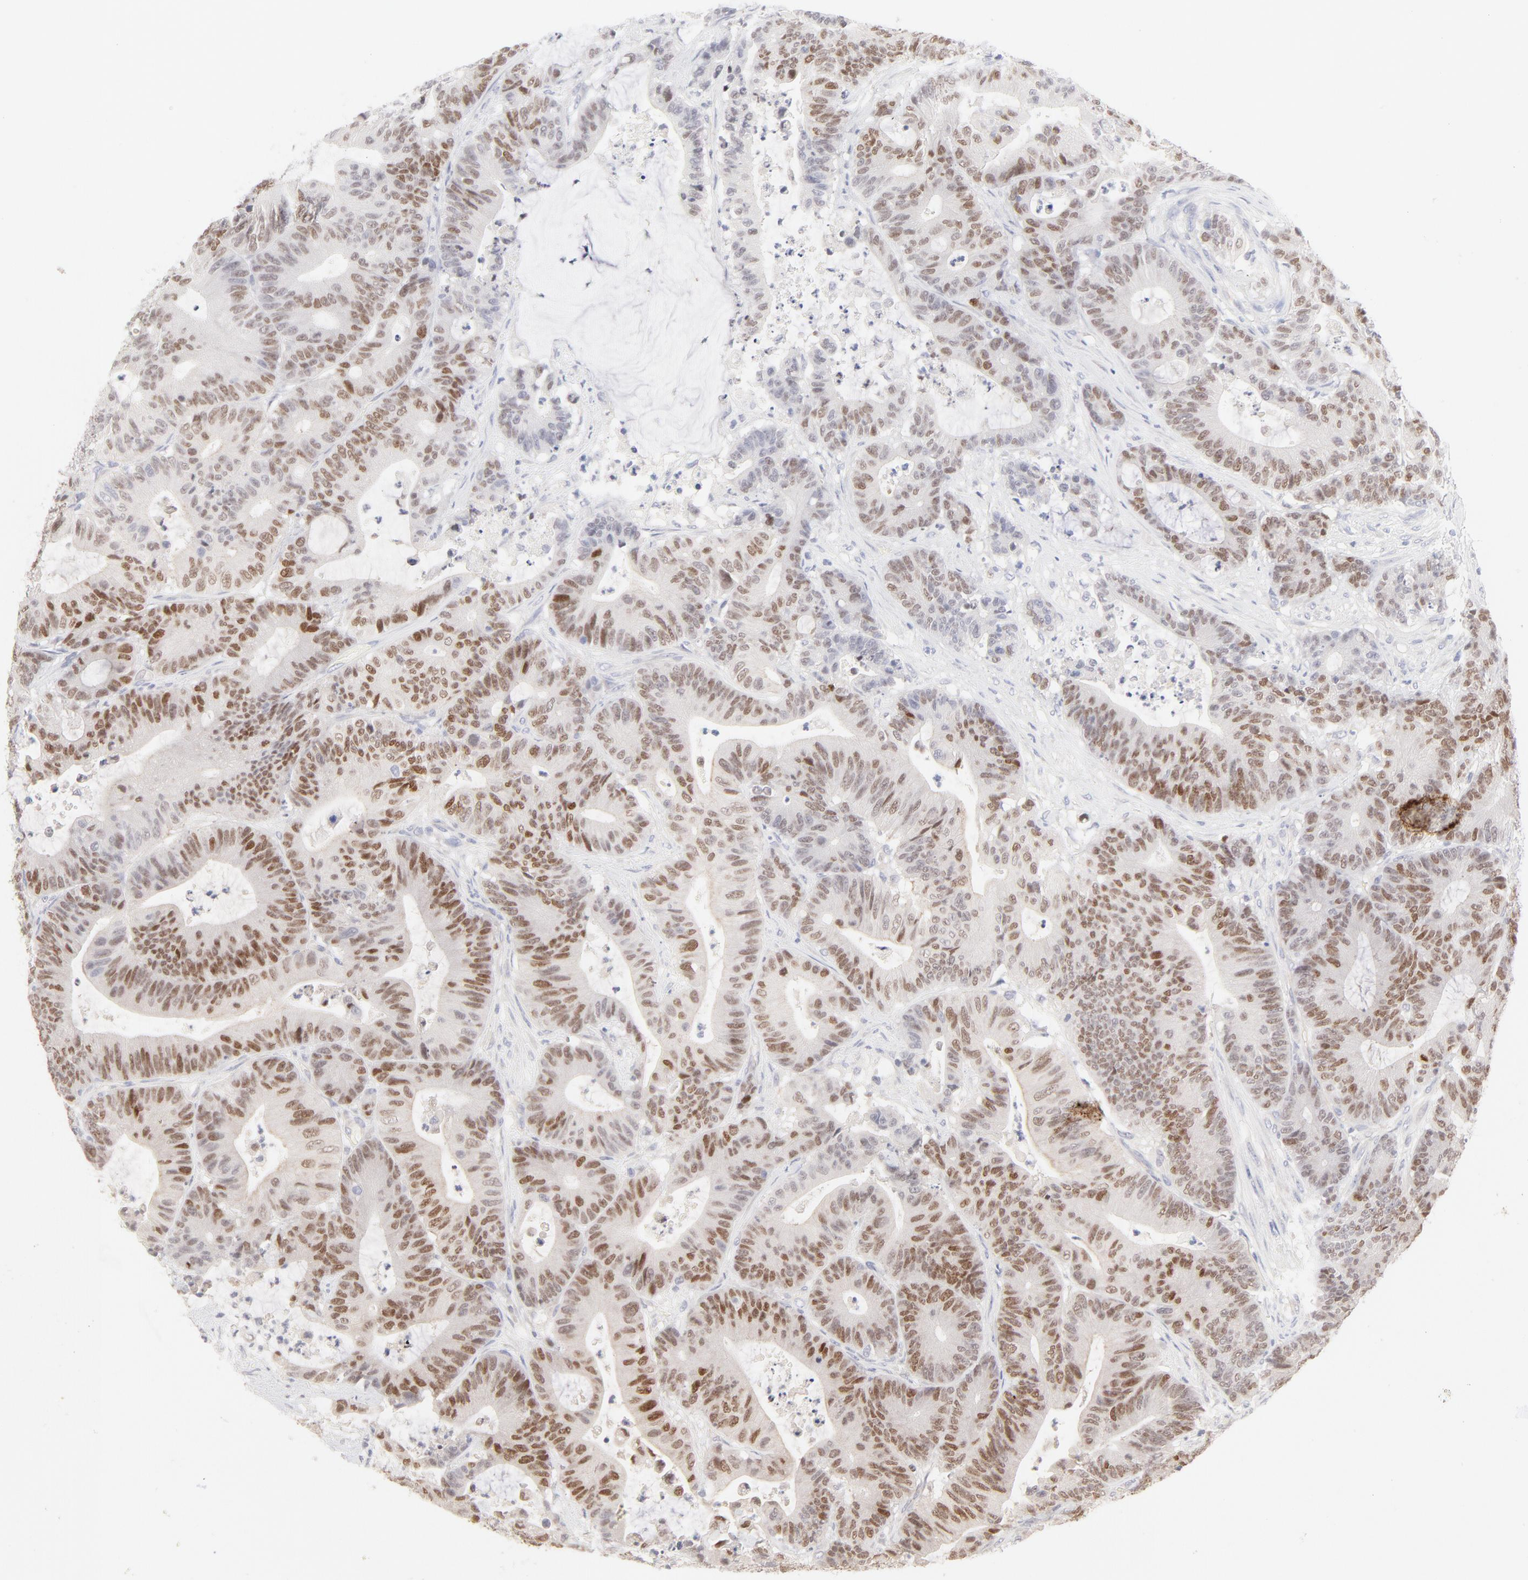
{"staining": {"intensity": "moderate", "quantity": ">75%", "location": "nuclear"}, "tissue": "colorectal cancer", "cell_type": "Tumor cells", "image_type": "cancer", "snomed": [{"axis": "morphology", "description": "Adenocarcinoma, NOS"}, {"axis": "topography", "description": "Colon"}], "caption": "Colorectal cancer tissue reveals moderate nuclear positivity in approximately >75% of tumor cells, visualized by immunohistochemistry. Nuclei are stained in blue.", "gene": "ELF3", "patient": {"sex": "female", "age": 84}}